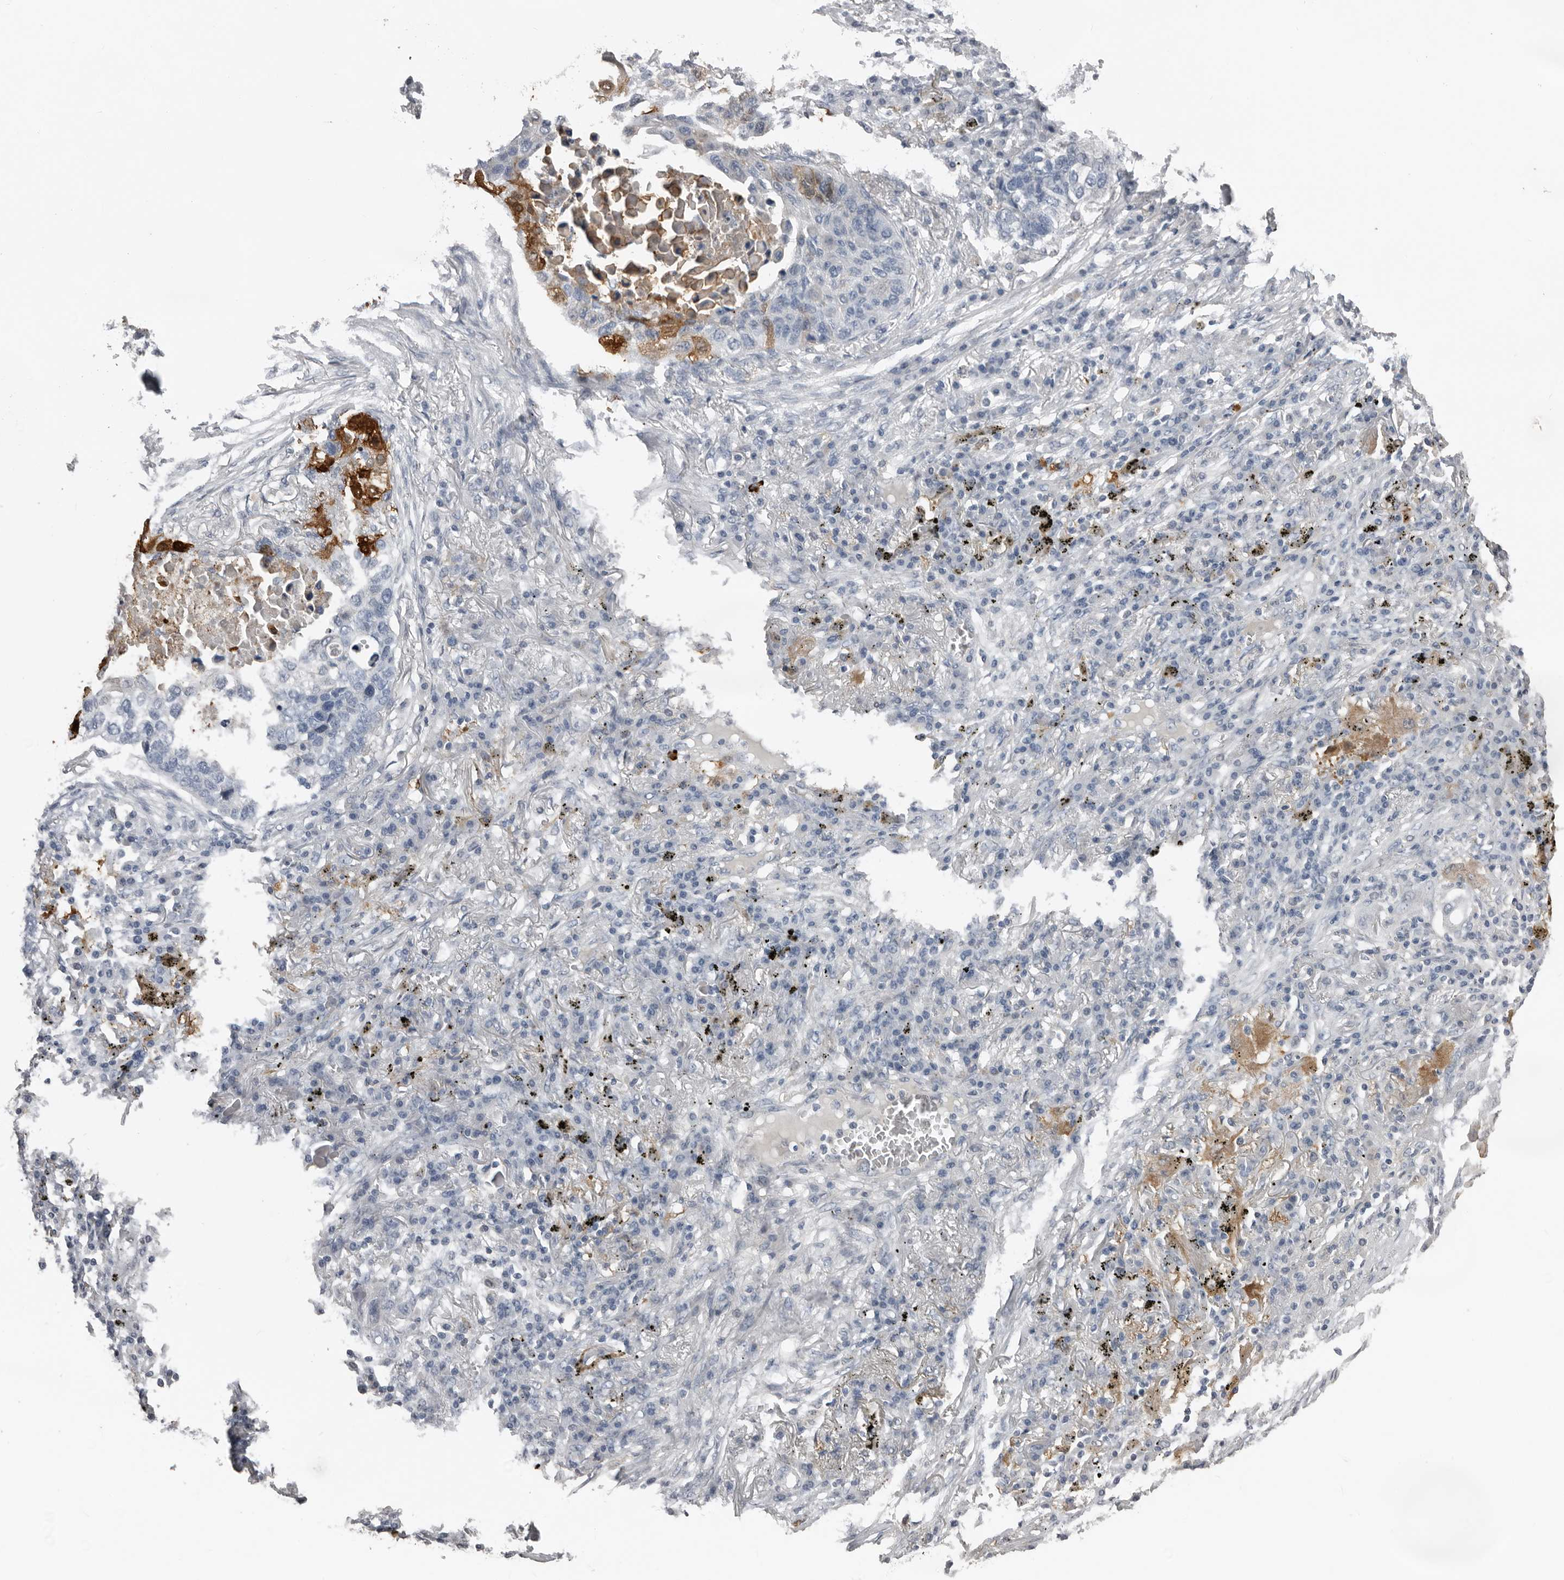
{"staining": {"intensity": "negative", "quantity": "none", "location": "none"}, "tissue": "lung cancer", "cell_type": "Tumor cells", "image_type": "cancer", "snomed": [{"axis": "morphology", "description": "Squamous cell carcinoma, NOS"}, {"axis": "topography", "description": "Lung"}], "caption": "Immunohistochemistry (IHC) photomicrograph of human lung cancer stained for a protein (brown), which shows no positivity in tumor cells.", "gene": "FABP7", "patient": {"sex": "female", "age": 63}}